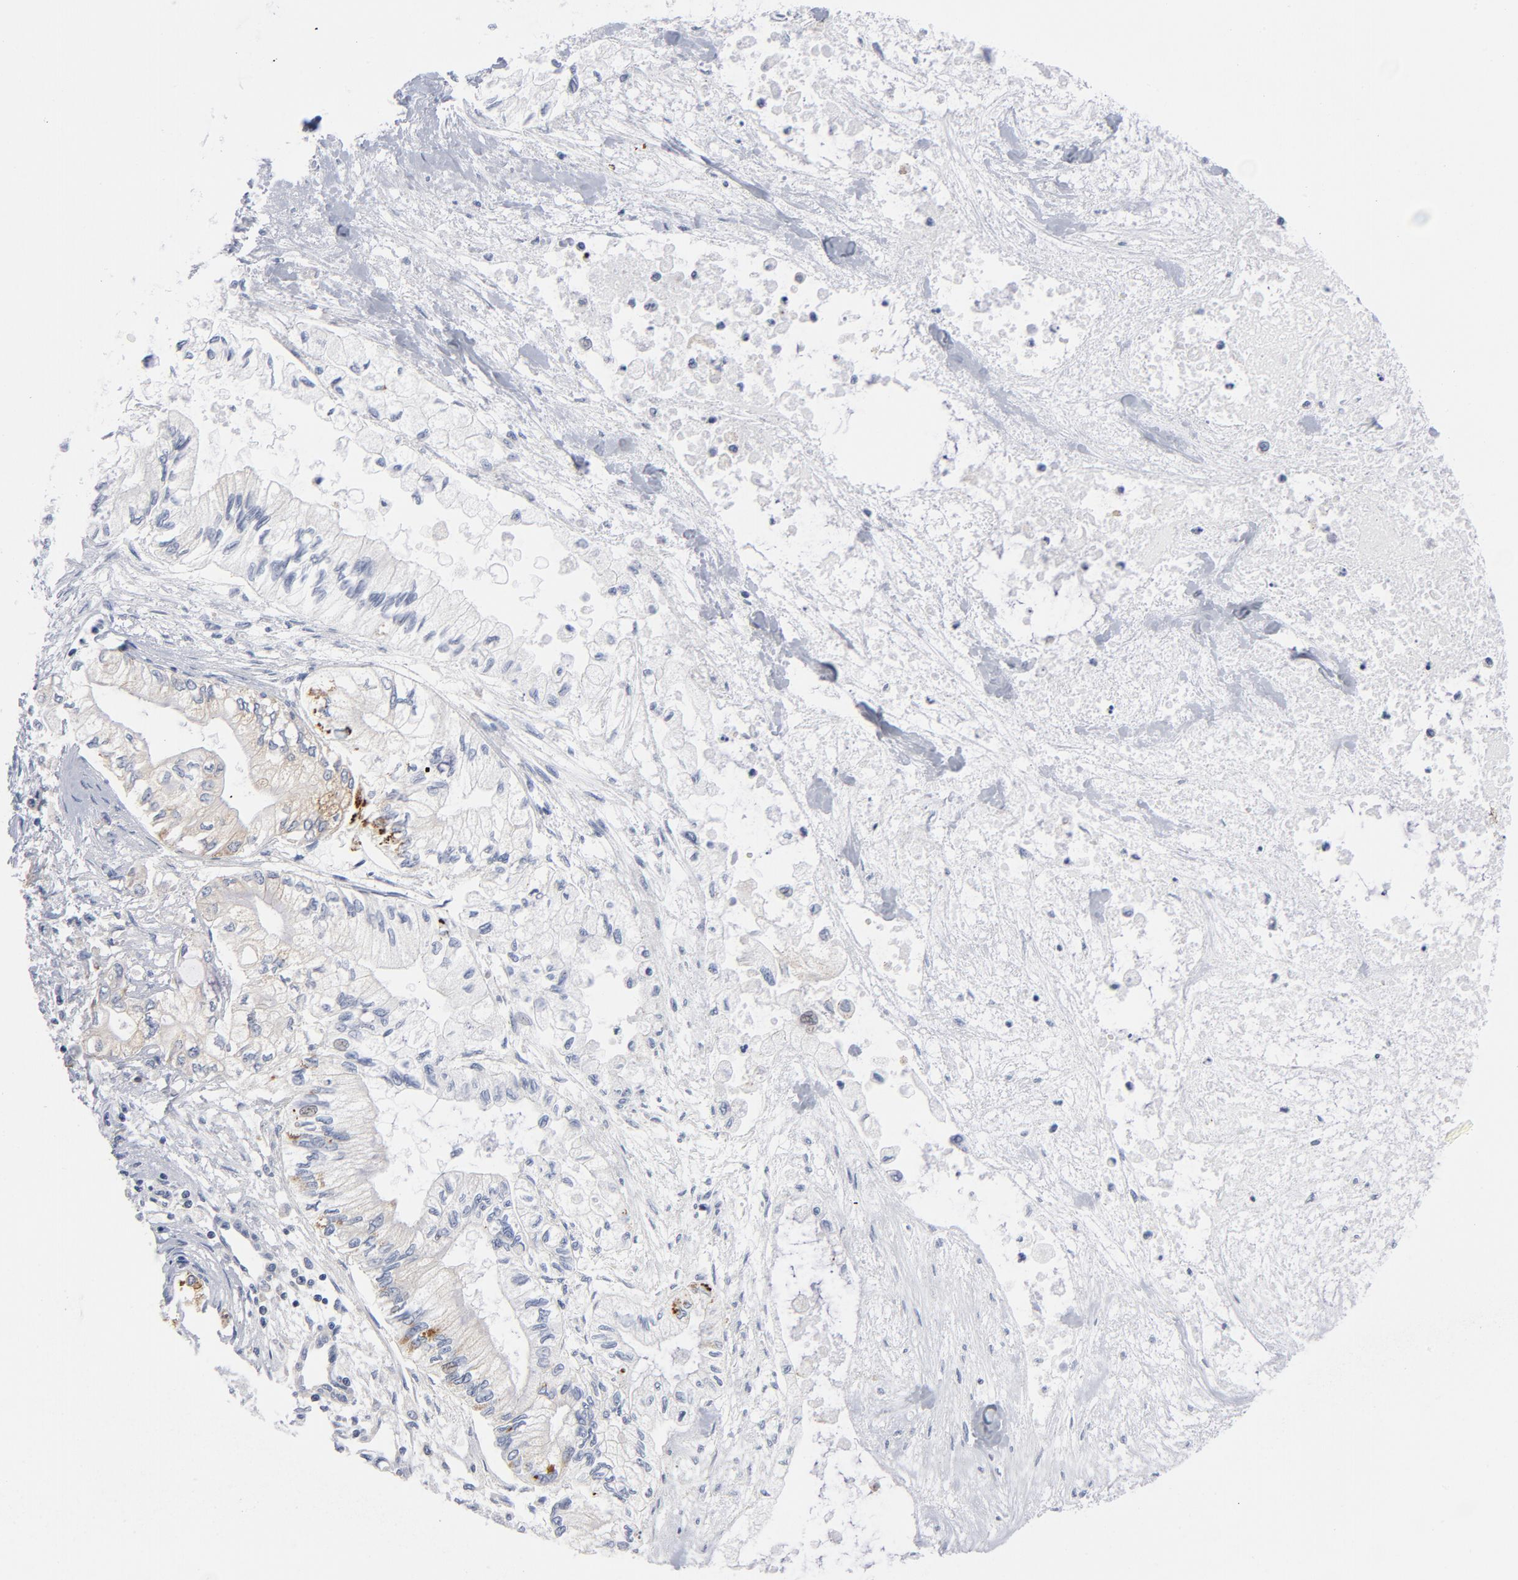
{"staining": {"intensity": "moderate", "quantity": "<25%", "location": "cytoplasmic/membranous"}, "tissue": "pancreatic cancer", "cell_type": "Tumor cells", "image_type": "cancer", "snomed": [{"axis": "morphology", "description": "Adenocarcinoma, NOS"}, {"axis": "topography", "description": "Pancreas"}], "caption": "Immunohistochemistry image of neoplastic tissue: pancreatic cancer stained using IHC reveals low levels of moderate protein expression localized specifically in the cytoplasmic/membranous of tumor cells, appearing as a cytoplasmic/membranous brown color.", "gene": "CD86", "patient": {"sex": "male", "age": 79}}